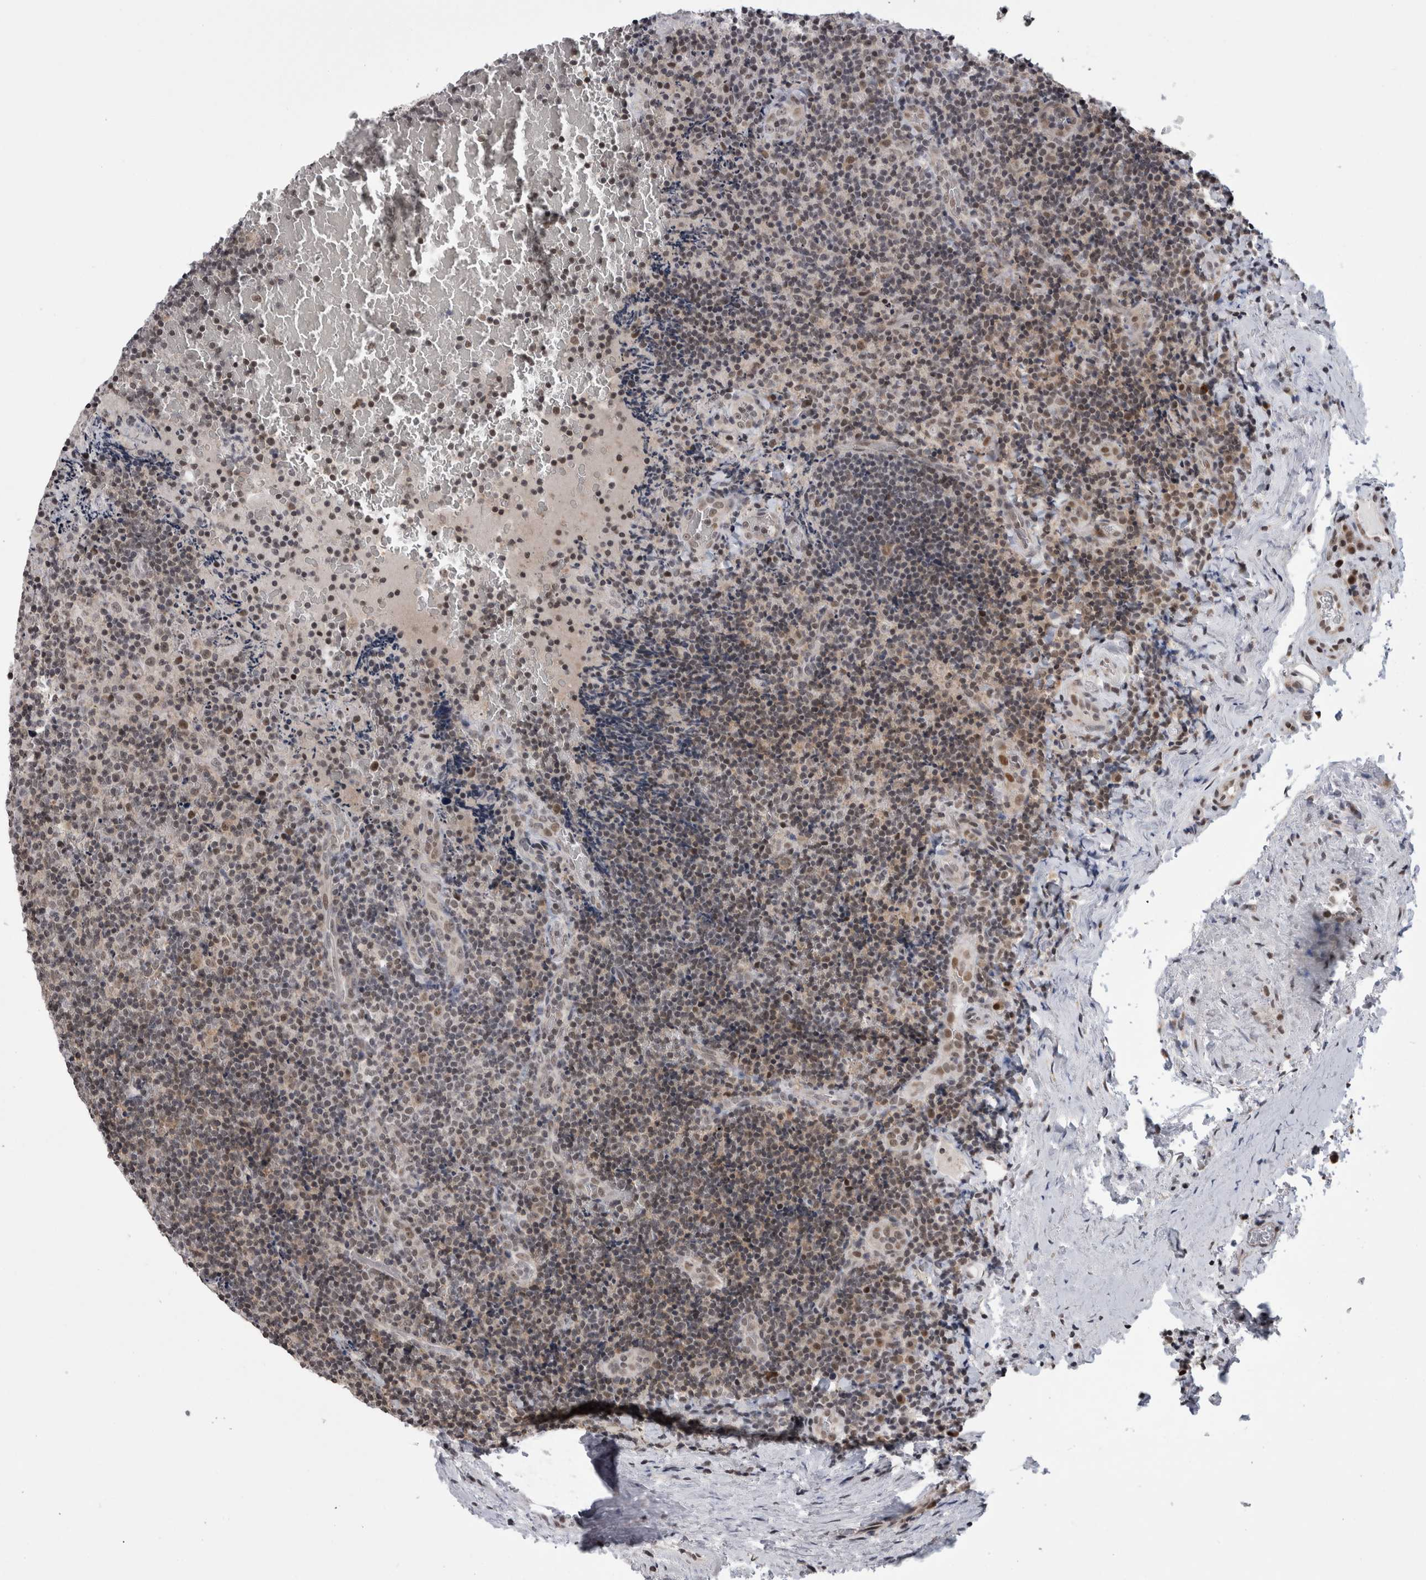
{"staining": {"intensity": "weak", "quantity": "<25%", "location": "nuclear"}, "tissue": "lymphoma", "cell_type": "Tumor cells", "image_type": "cancer", "snomed": [{"axis": "morphology", "description": "Malignant lymphoma, non-Hodgkin's type, High grade"}, {"axis": "topography", "description": "Tonsil"}], "caption": "A histopathology image of lymphoma stained for a protein reveals no brown staining in tumor cells.", "gene": "ZBTB11", "patient": {"sex": "female", "age": 36}}